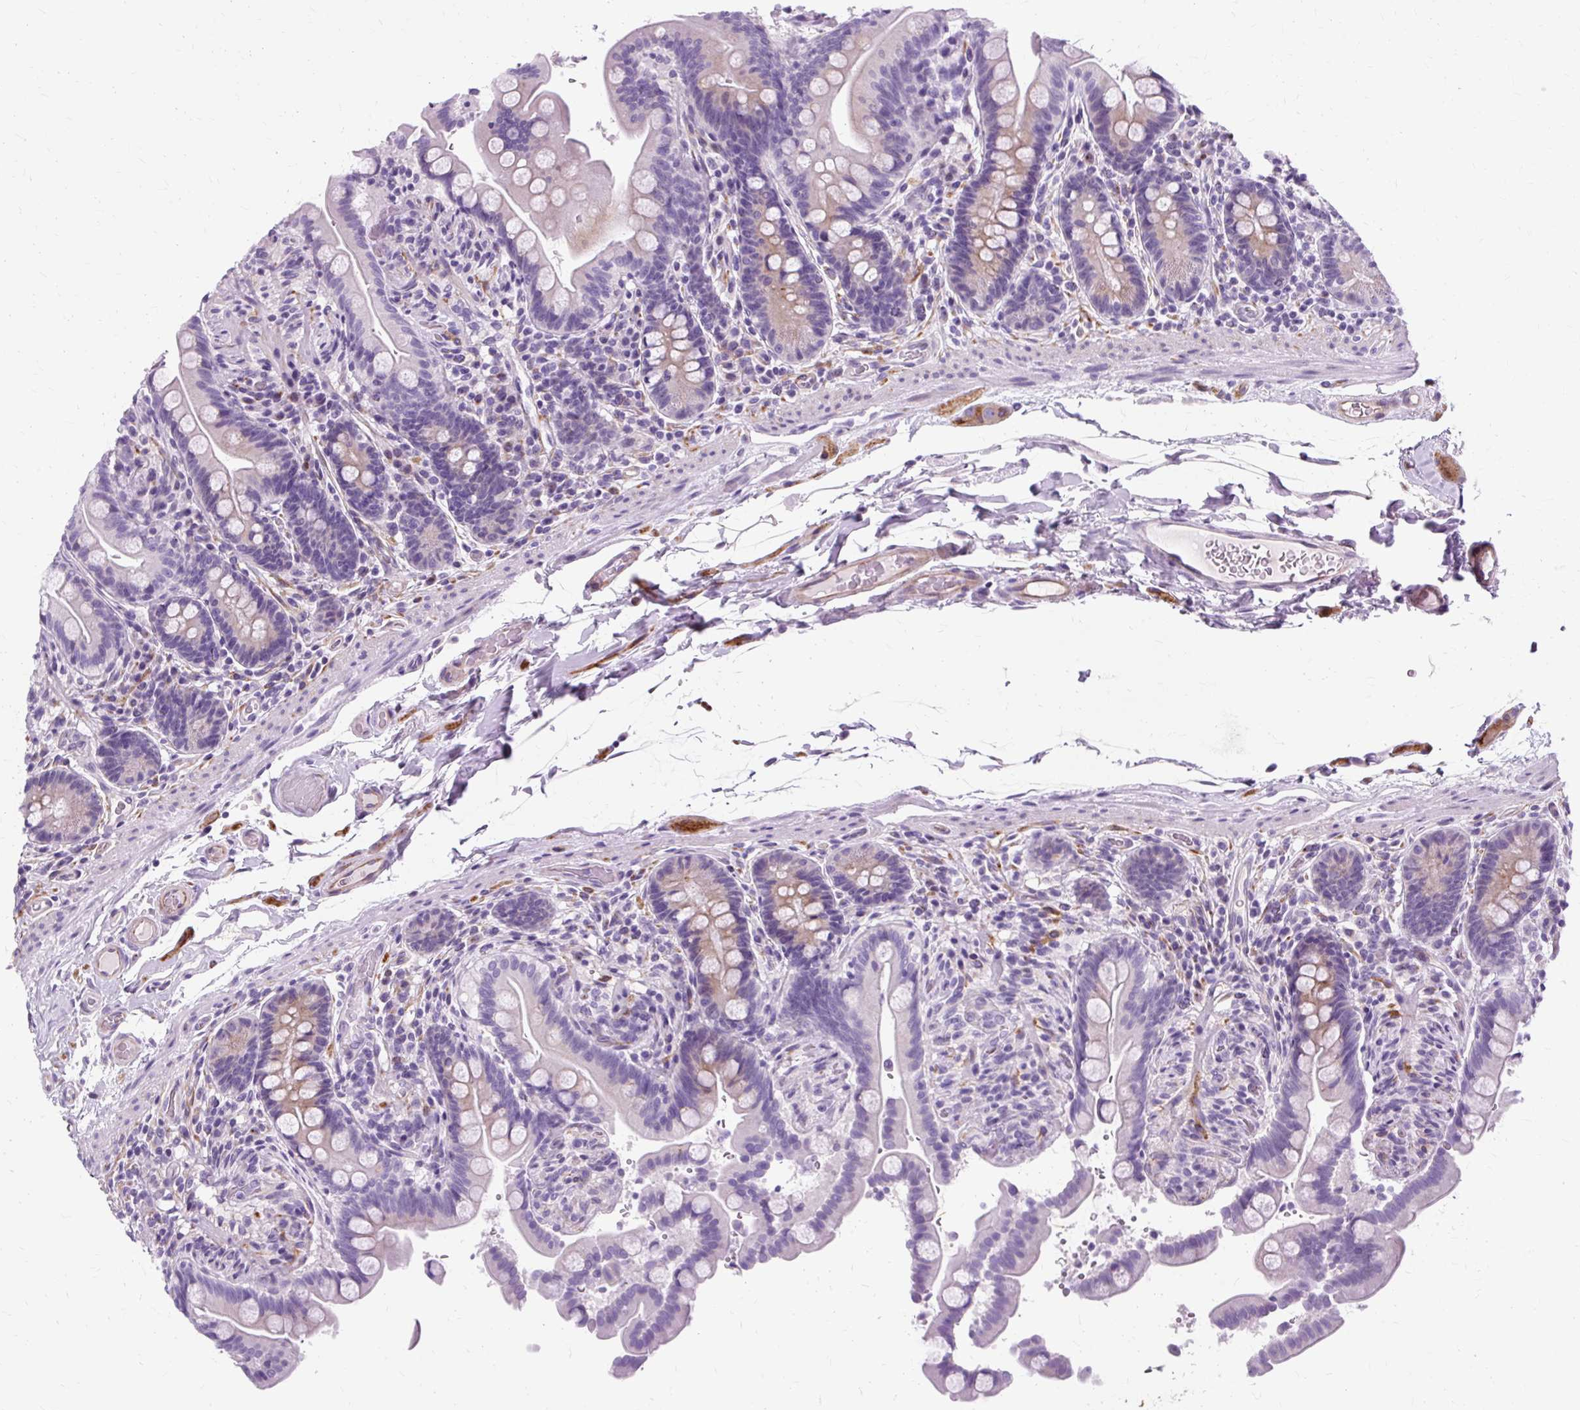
{"staining": {"intensity": "weak", "quantity": "25%-75%", "location": "cytoplasmic/membranous"}, "tissue": "colon", "cell_type": "Endothelial cells", "image_type": "normal", "snomed": [{"axis": "morphology", "description": "Normal tissue, NOS"}, {"axis": "topography", "description": "Smooth muscle"}, {"axis": "topography", "description": "Colon"}], "caption": "Normal colon was stained to show a protein in brown. There is low levels of weak cytoplasmic/membranous staining in approximately 25%-75% of endothelial cells. The staining was performed using DAB (3,3'-diaminobenzidine) to visualize the protein expression in brown, while the nuclei were stained in blue with hematoxylin (Magnification: 20x).", "gene": "TMEM89", "patient": {"sex": "male", "age": 73}}